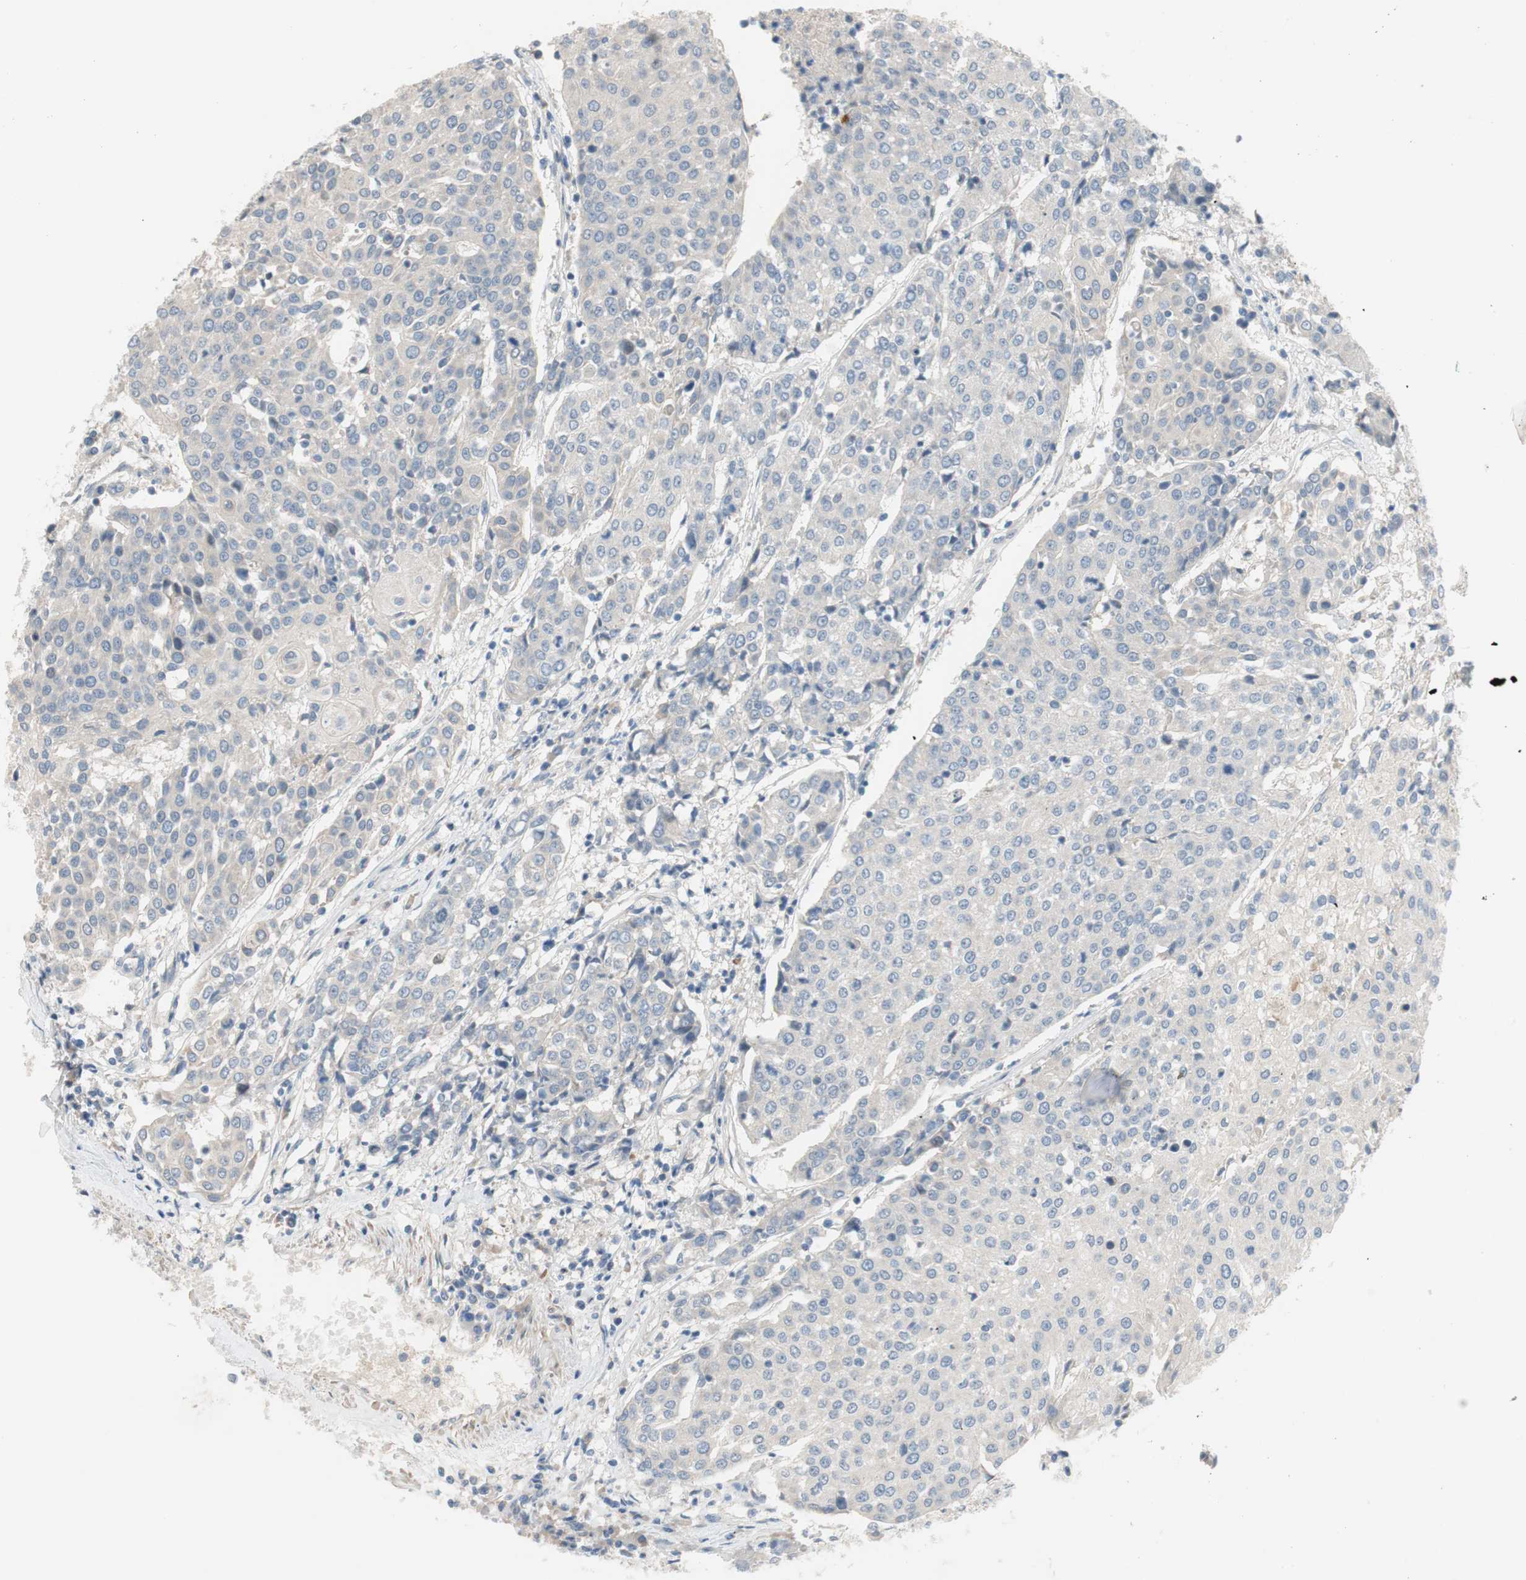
{"staining": {"intensity": "negative", "quantity": "none", "location": "none"}, "tissue": "urothelial cancer", "cell_type": "Tumor cells", "image_type": "cancer", "snomed": [{"axis": "morphology", "description": "Urothelial carcinoma, High grade"}, {"axis": "topography", "description": "Urinary bladder"}], "caption": "This is an immunohistochemistry (IHC) photomicrograph of urothelial cancer. There is no staining in tumor cells.", "gene": "TACR3", "patient": {"sex": "female", "age": 85}}